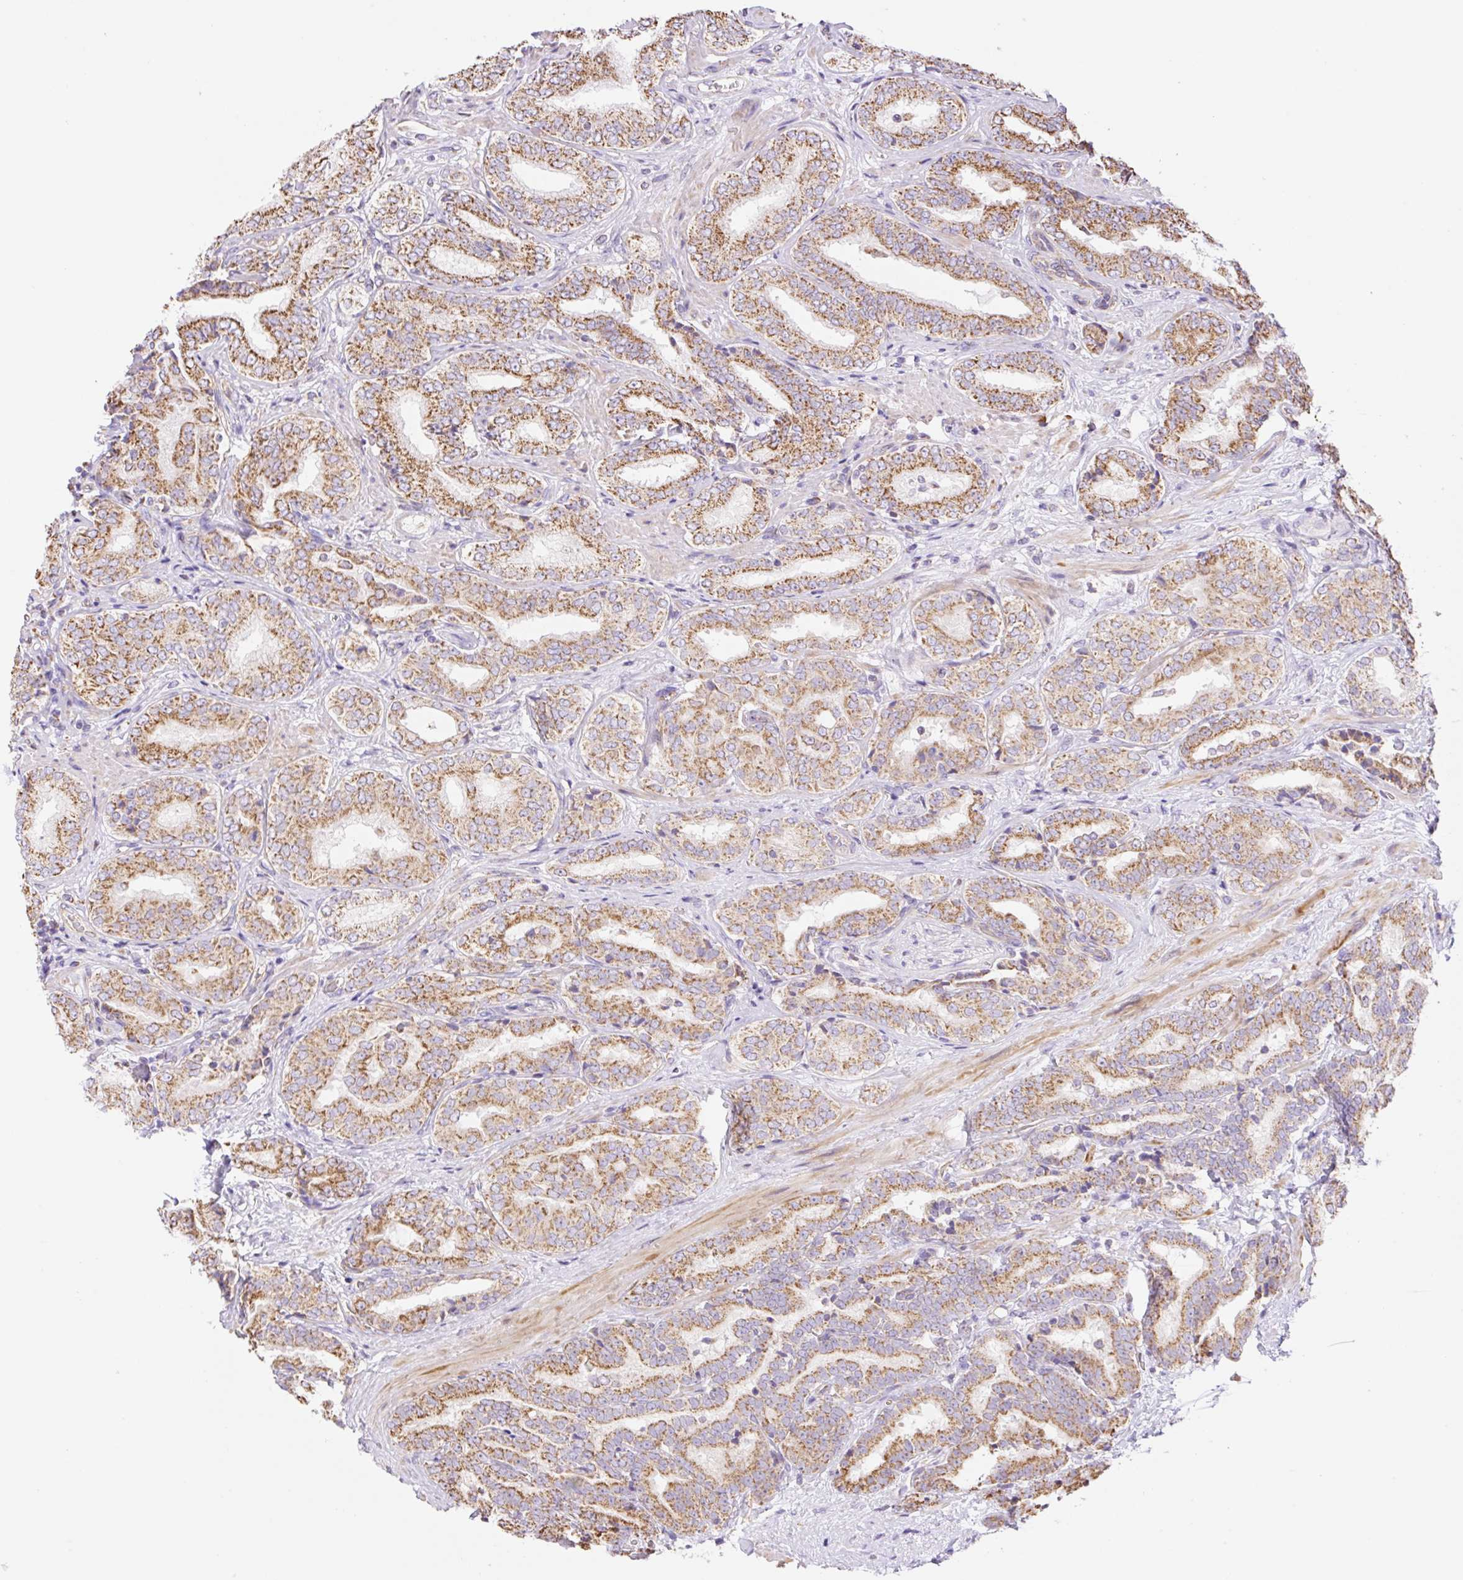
{"staining": {"intensity": "moderate", "quantity": ">75%", "location": "cytoplasmic/membranous"}, "tissue": "prostate cancer", "cell_type": "Tumor cells", "image_type": "cancer", "snomed": [{"axis": "morphology", "description": "Adenocarcinoma, High grade"}, {"axis": "topography", "description": "Prostate"}], "caption": "Human prostate cancer (adenocarcinoma (high-grade)) stained for a protein (brown) shows moderate cytoplasmic/membranous positive expression in about >75% of tumor cells.", "gene": "ESAM", "patient": {"sex": "male", "age": 72}}